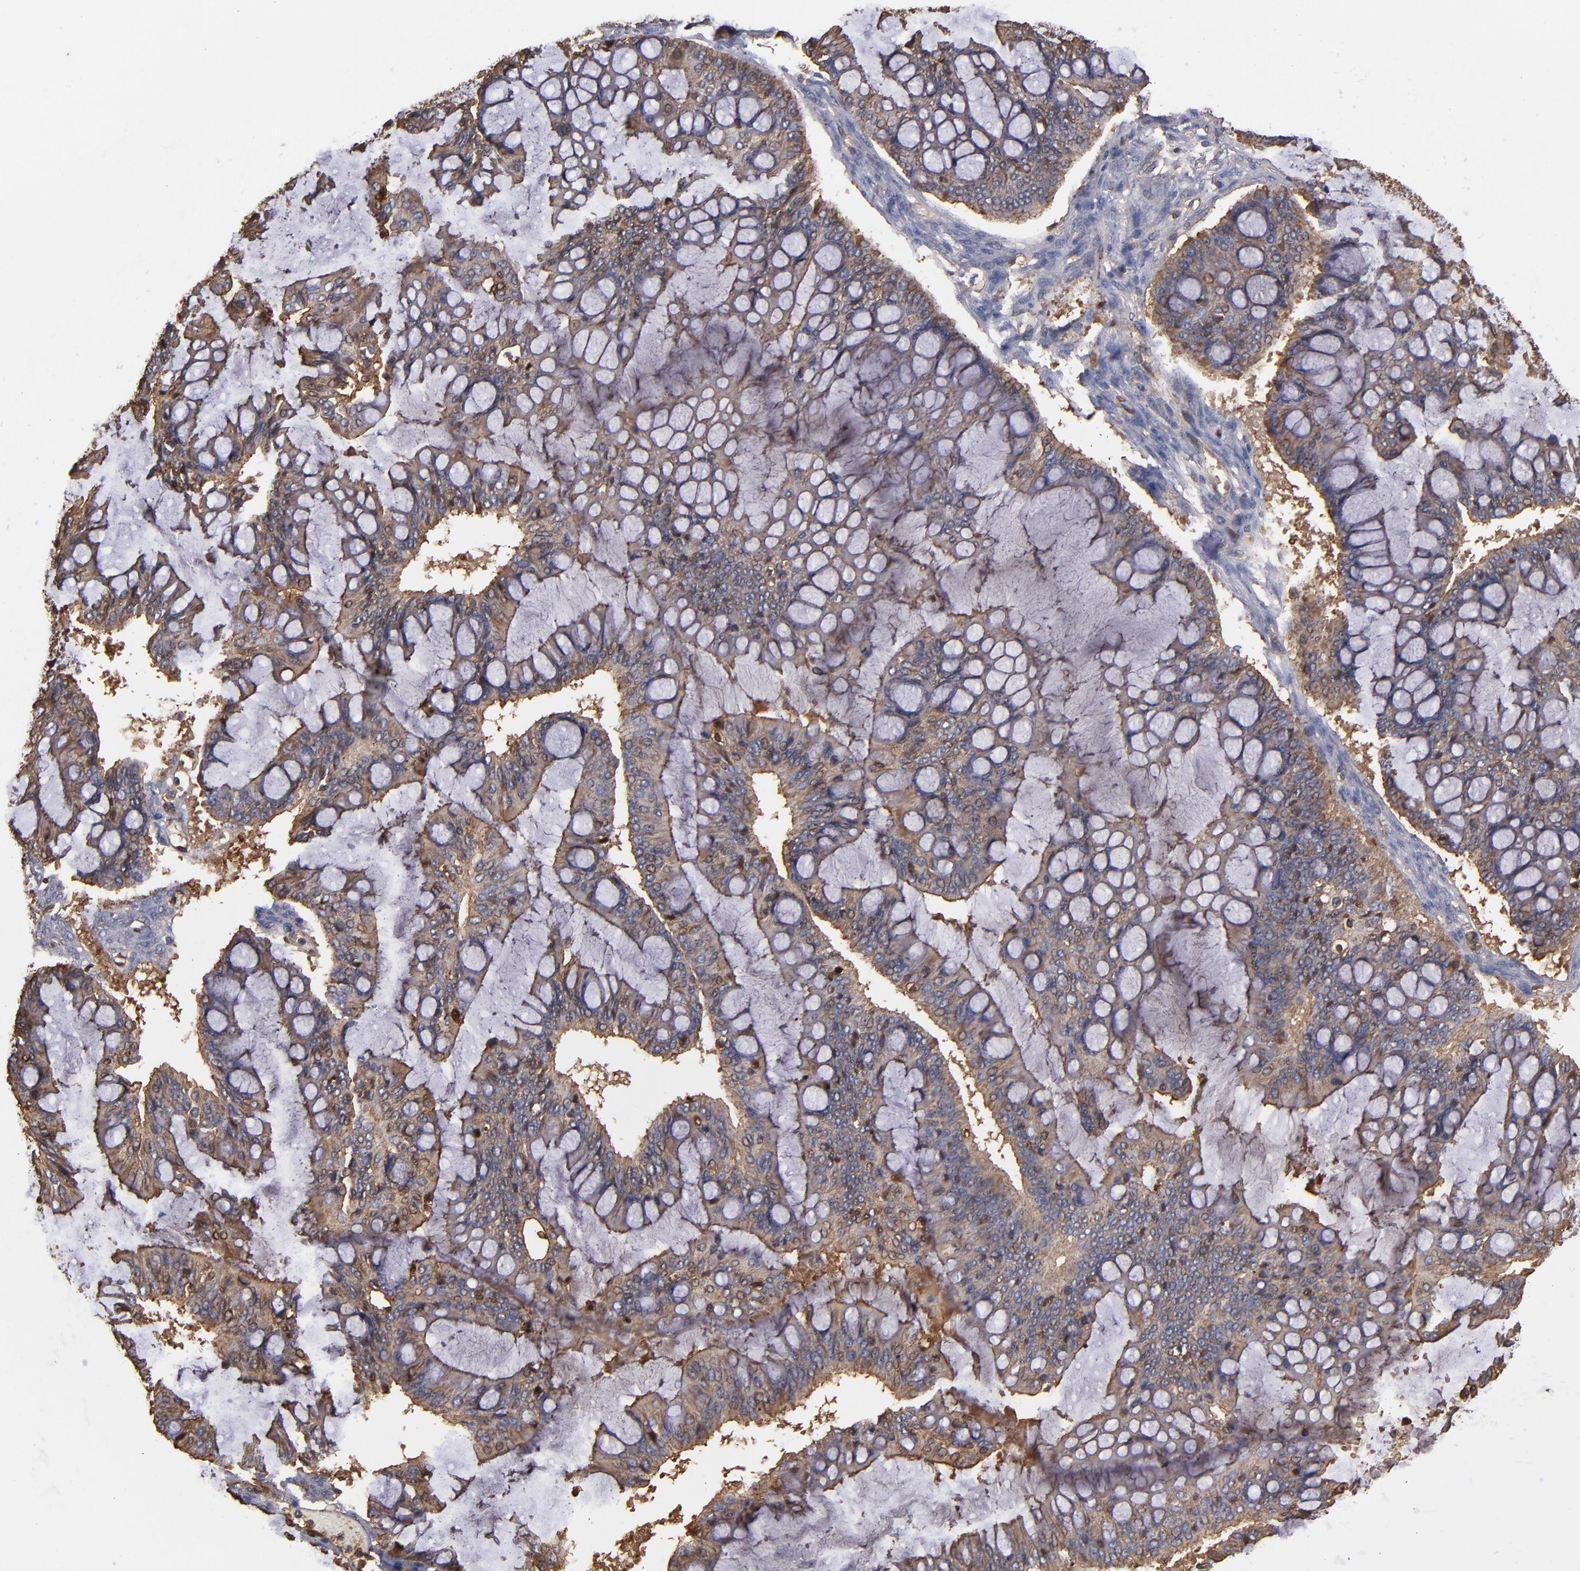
{"staining": {"intensity": "weak", "quantity": ">75%", "location": "cytoplasmic/membranous"}, "tissue": "ovarian cancer", "cell_type": "Tumor cells", "image_type": "cancer", "snomed": [{"axis": "morphology", "description": "Cystadenocarcinoma, mucinous, NOS"}, {"axis": "topography", "description": "Ovary"}], "caption": "Immunohistochemical staining of human ovarian mucinous cystadenocarcinoma shows weak cytoplasmic/membranous protein expression in approximately >75% of tumor cells. The staining was performed using DAB to visualize the protein expression in brown, while the nuclei were stained in blue with hematoxylin (Magnification: 20x).", "gene": "ACTN4", "patient": {"sex": "female", "age": 73}}